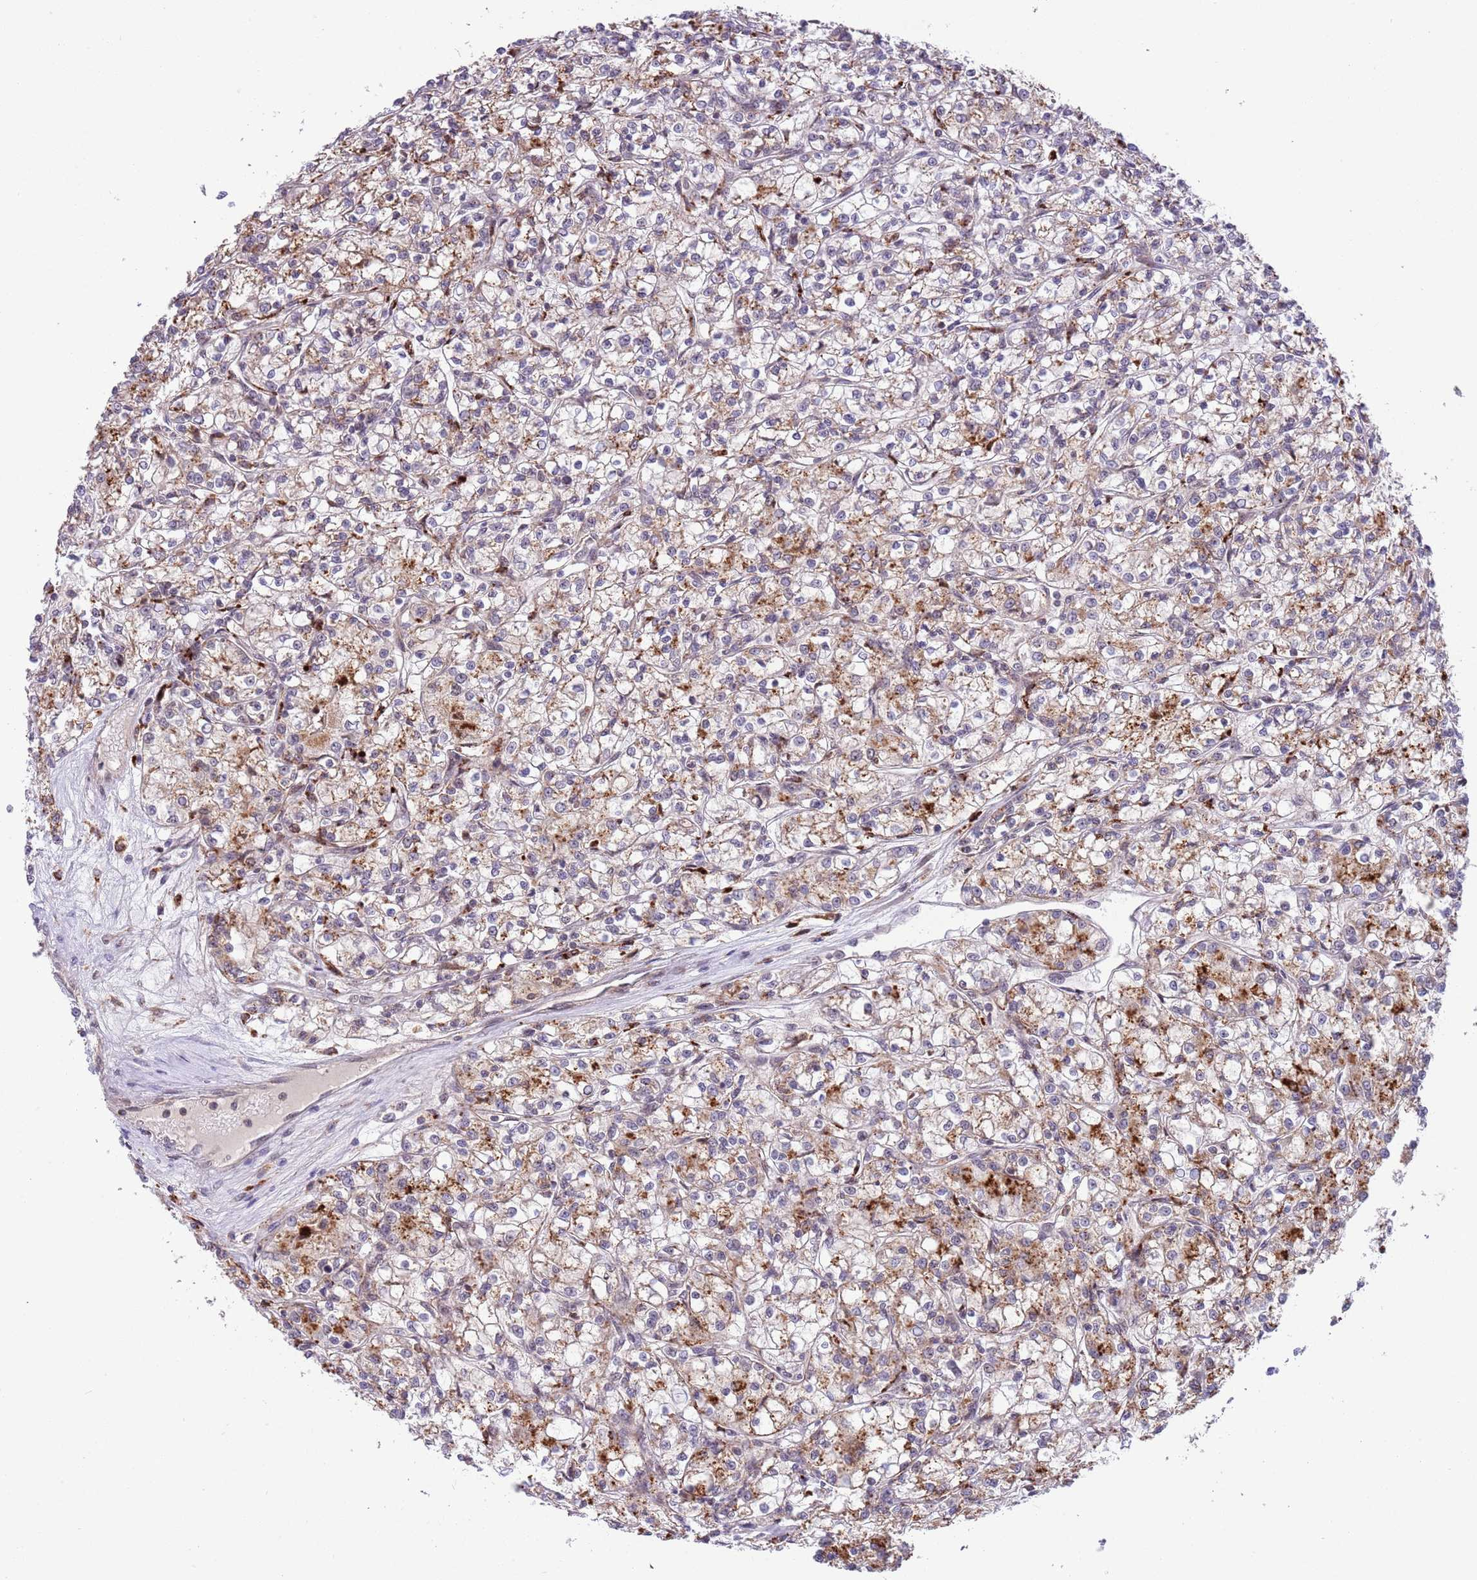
{"staining": {"intensity": "weak", "quantity": ">75%", "location": "cytoplasmic/membranous"}, "tissue": "renal cancer", "cell_type": "Tumor cells", "image_type": "cancer", "snomed": [{"axis": "morphology", "description": "Adenocarcinoma, NOS"}, {"axis": "topography", "description": "Kidney"}], "caption": "Immunohistochemical staining of renal cancer (adenocarcinoma) exhibits low levels of weak cytoplasmic/membranous protein positivity in approximately >75% of tumor cells. (Stains: DAB (3,3'-diaminobenzidine) in brown, nuclei in blue, Microscopy: brightfield microscopy at high magnification).", "gene": "TRIM27", "patient": {"sex": "female", "age": 59}}